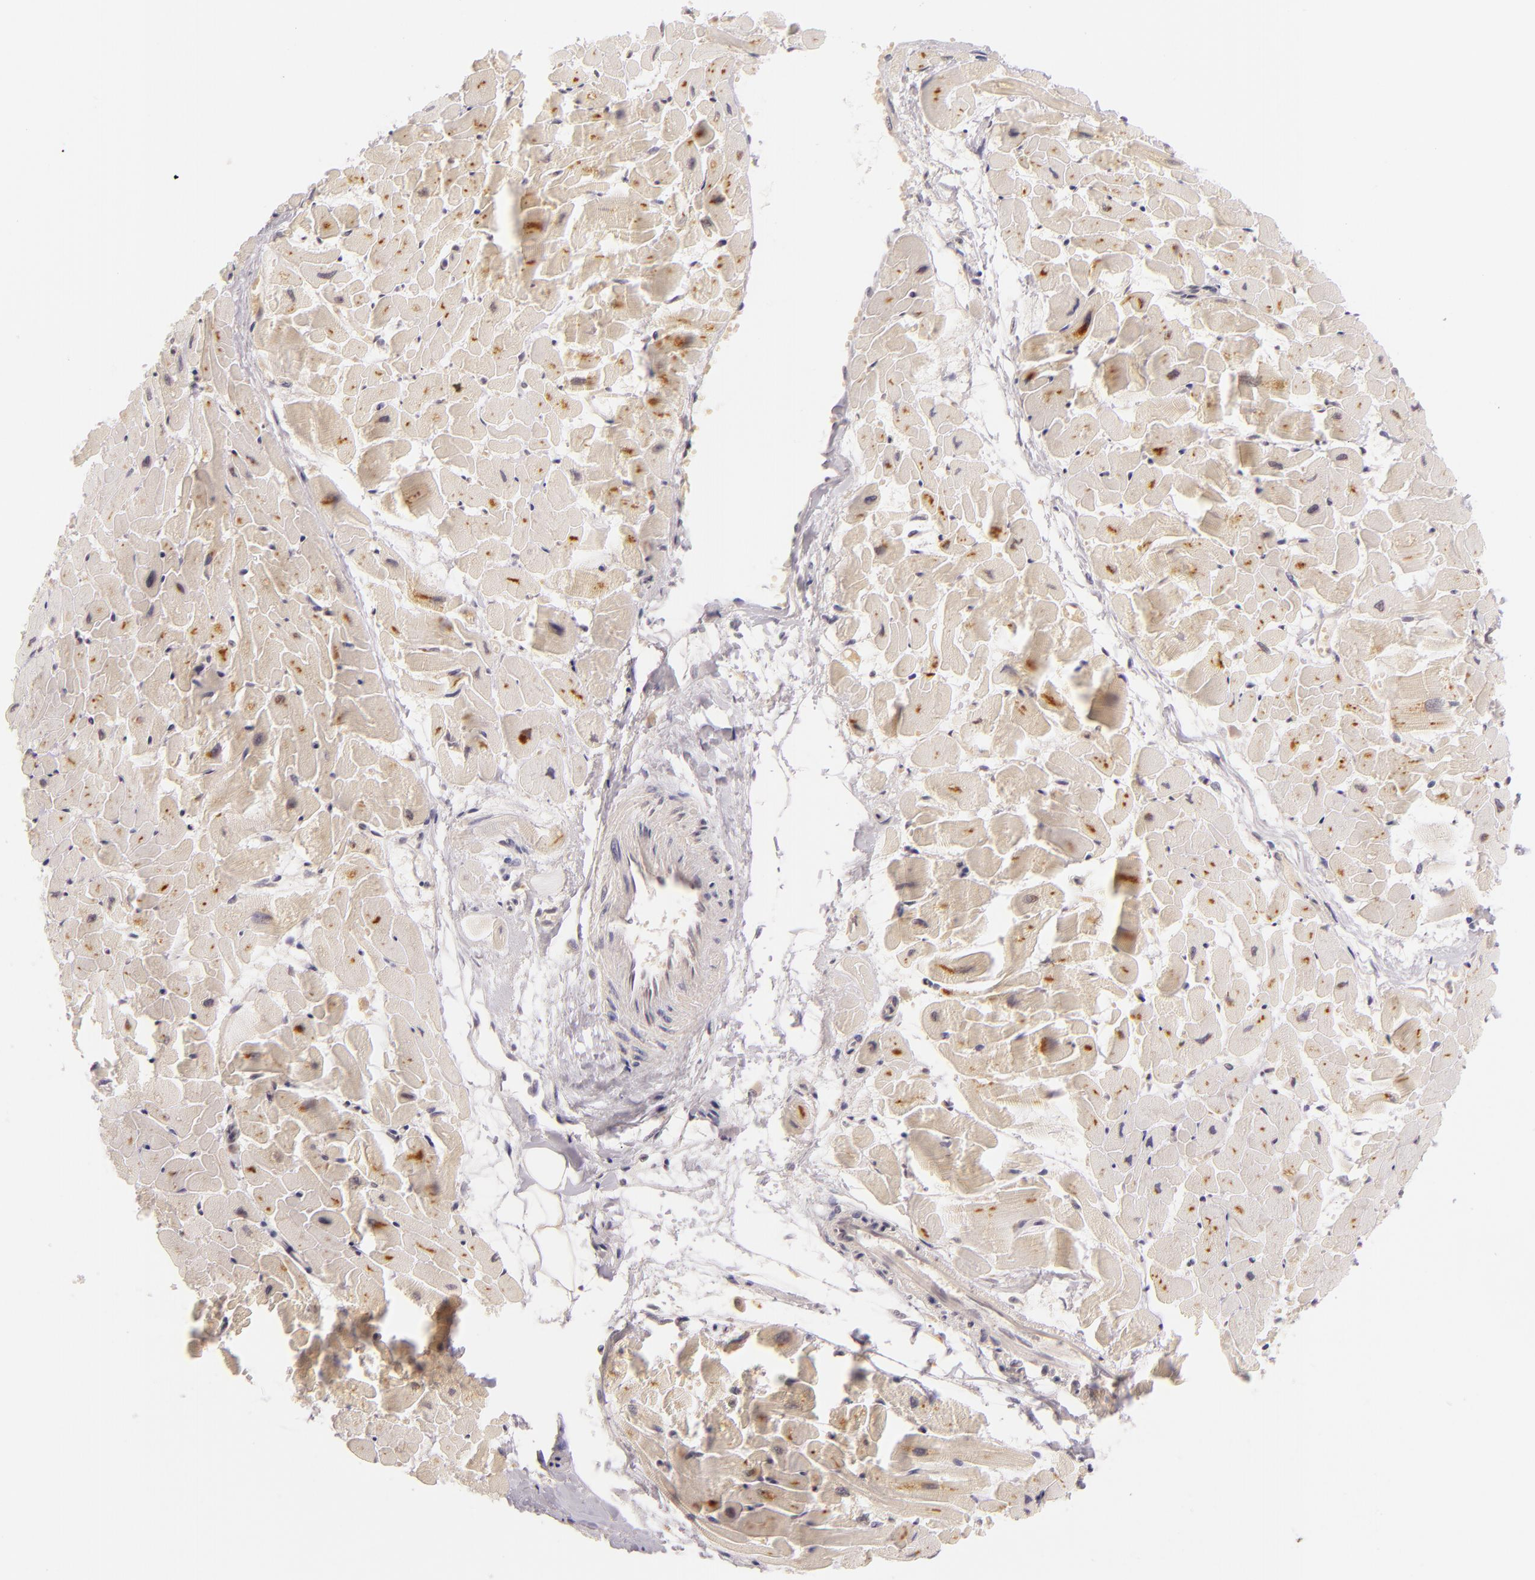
{"staining": {"intensity": "negative", "quantity": "none", "location": "none"}, "tissue": "heart muscle", "cell_type": "Cardiomyocytes", "image_type": "normal", "snomed": [{"axis": "morphology", "description": "Normal tissue, NOS"}, {"axis": "topography", "description": "Heart"}], "caption": "A high-resolution image shows IHC staining of benign heart muscle, which reveals no significant positivity in cardiomyocytes.", "gene": "CASP8", "patient": {"sex": "female", "age": 19}}